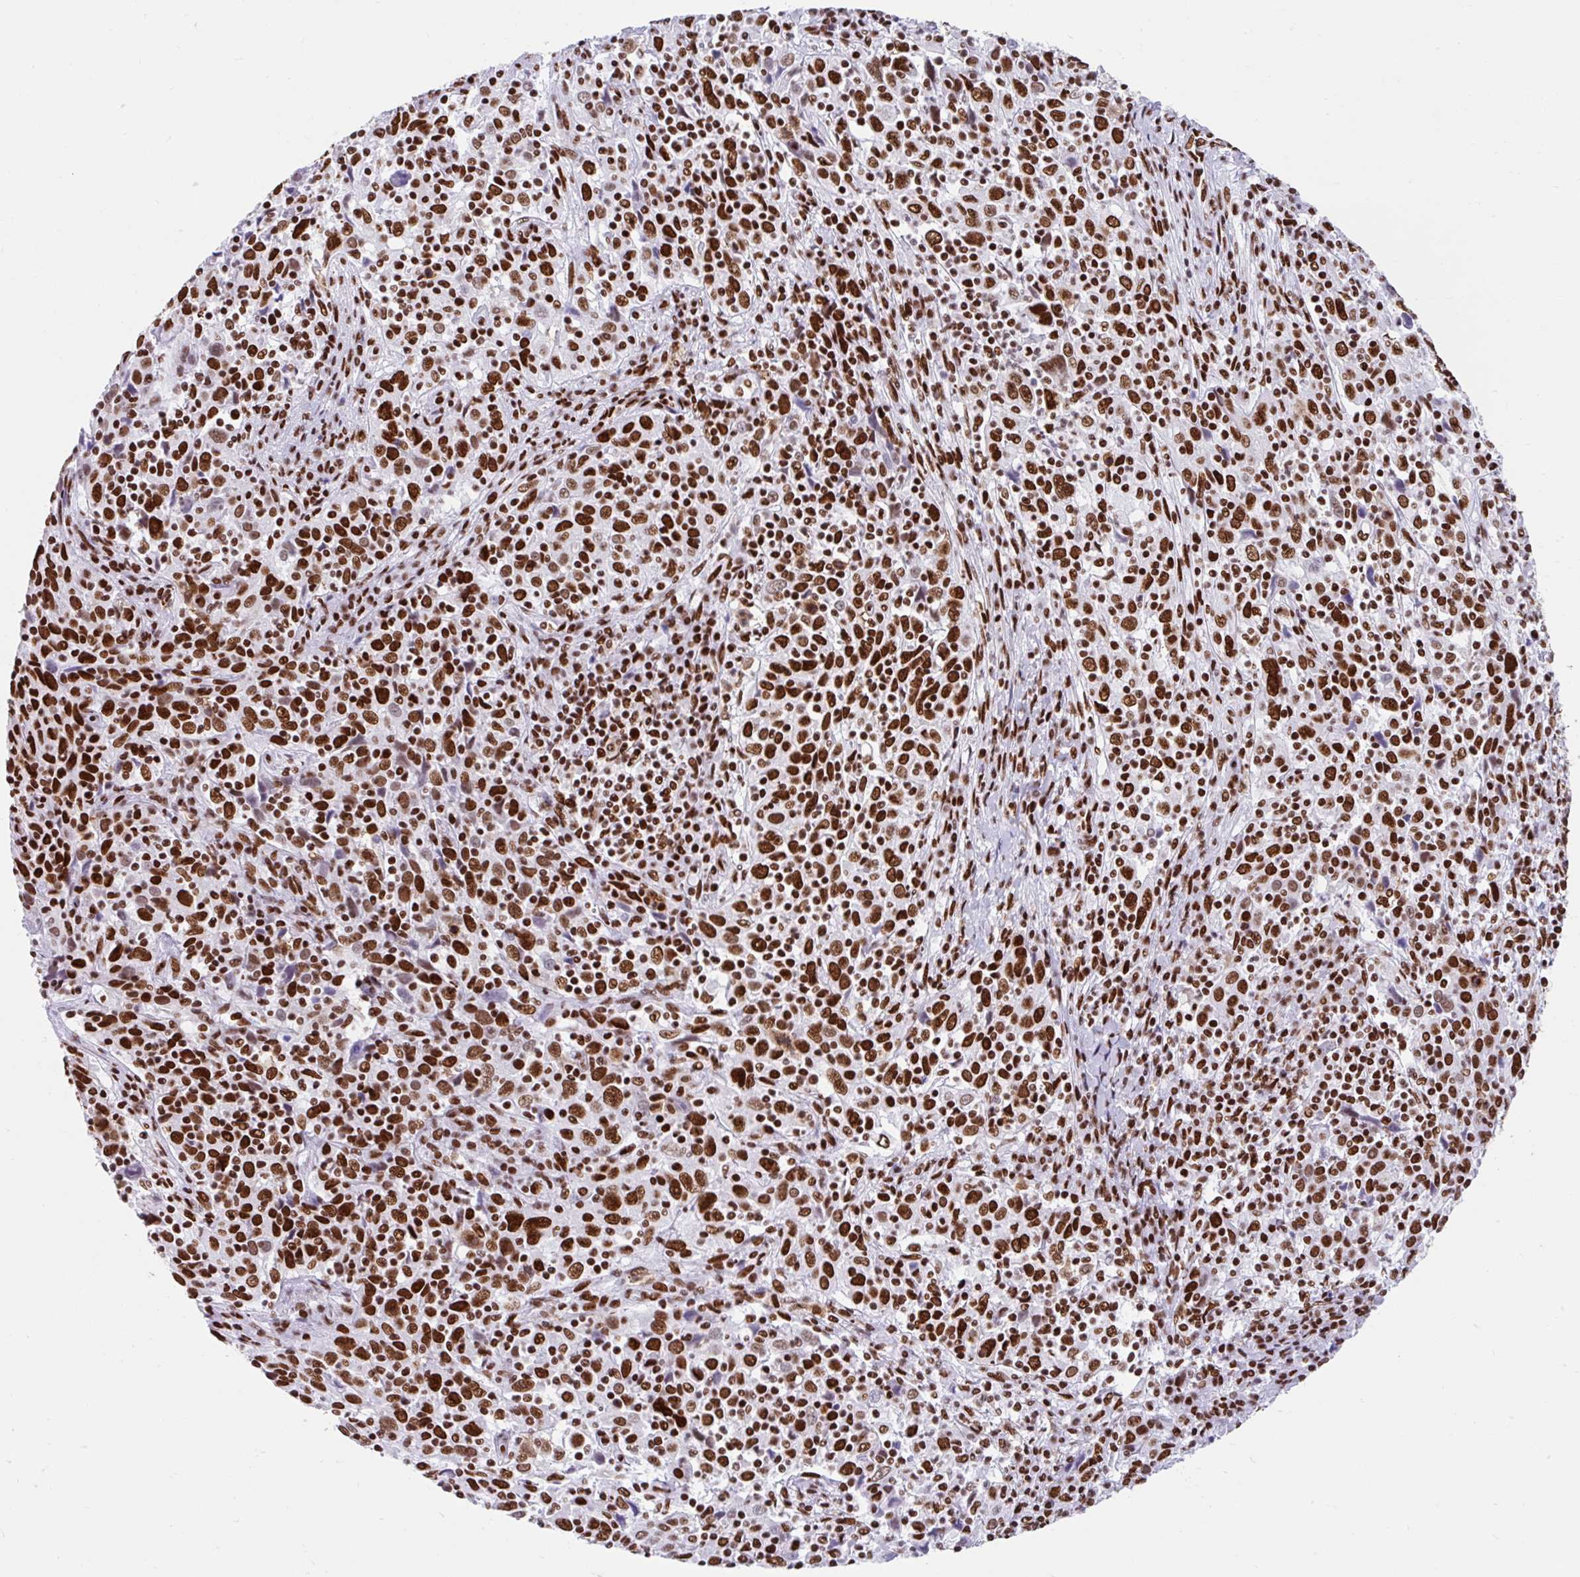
{"staining": {"intensity": "strong", "quantity": ">75%", "location": "nuclear"}, "tissue": "cervical cancer", "cell_type": "Tumor cells", "image_type": "cancer", "snomed": [{"axis": "morphology", "description": "Squamous cell carcinoma, NOS"}, {"axis": "topography", "description": "Cervix"}], "caption": "Immunohistochemistry photomicrograph of neoplastic tissue: cervical cancer stained using IHC displays high levels of strong protein expression localized specifically in the nuclear of tumor cells, appearing as a nuclear brown color.", "gene": "KHDRBS1", "patient": {"sex": "female", "age": 46}}